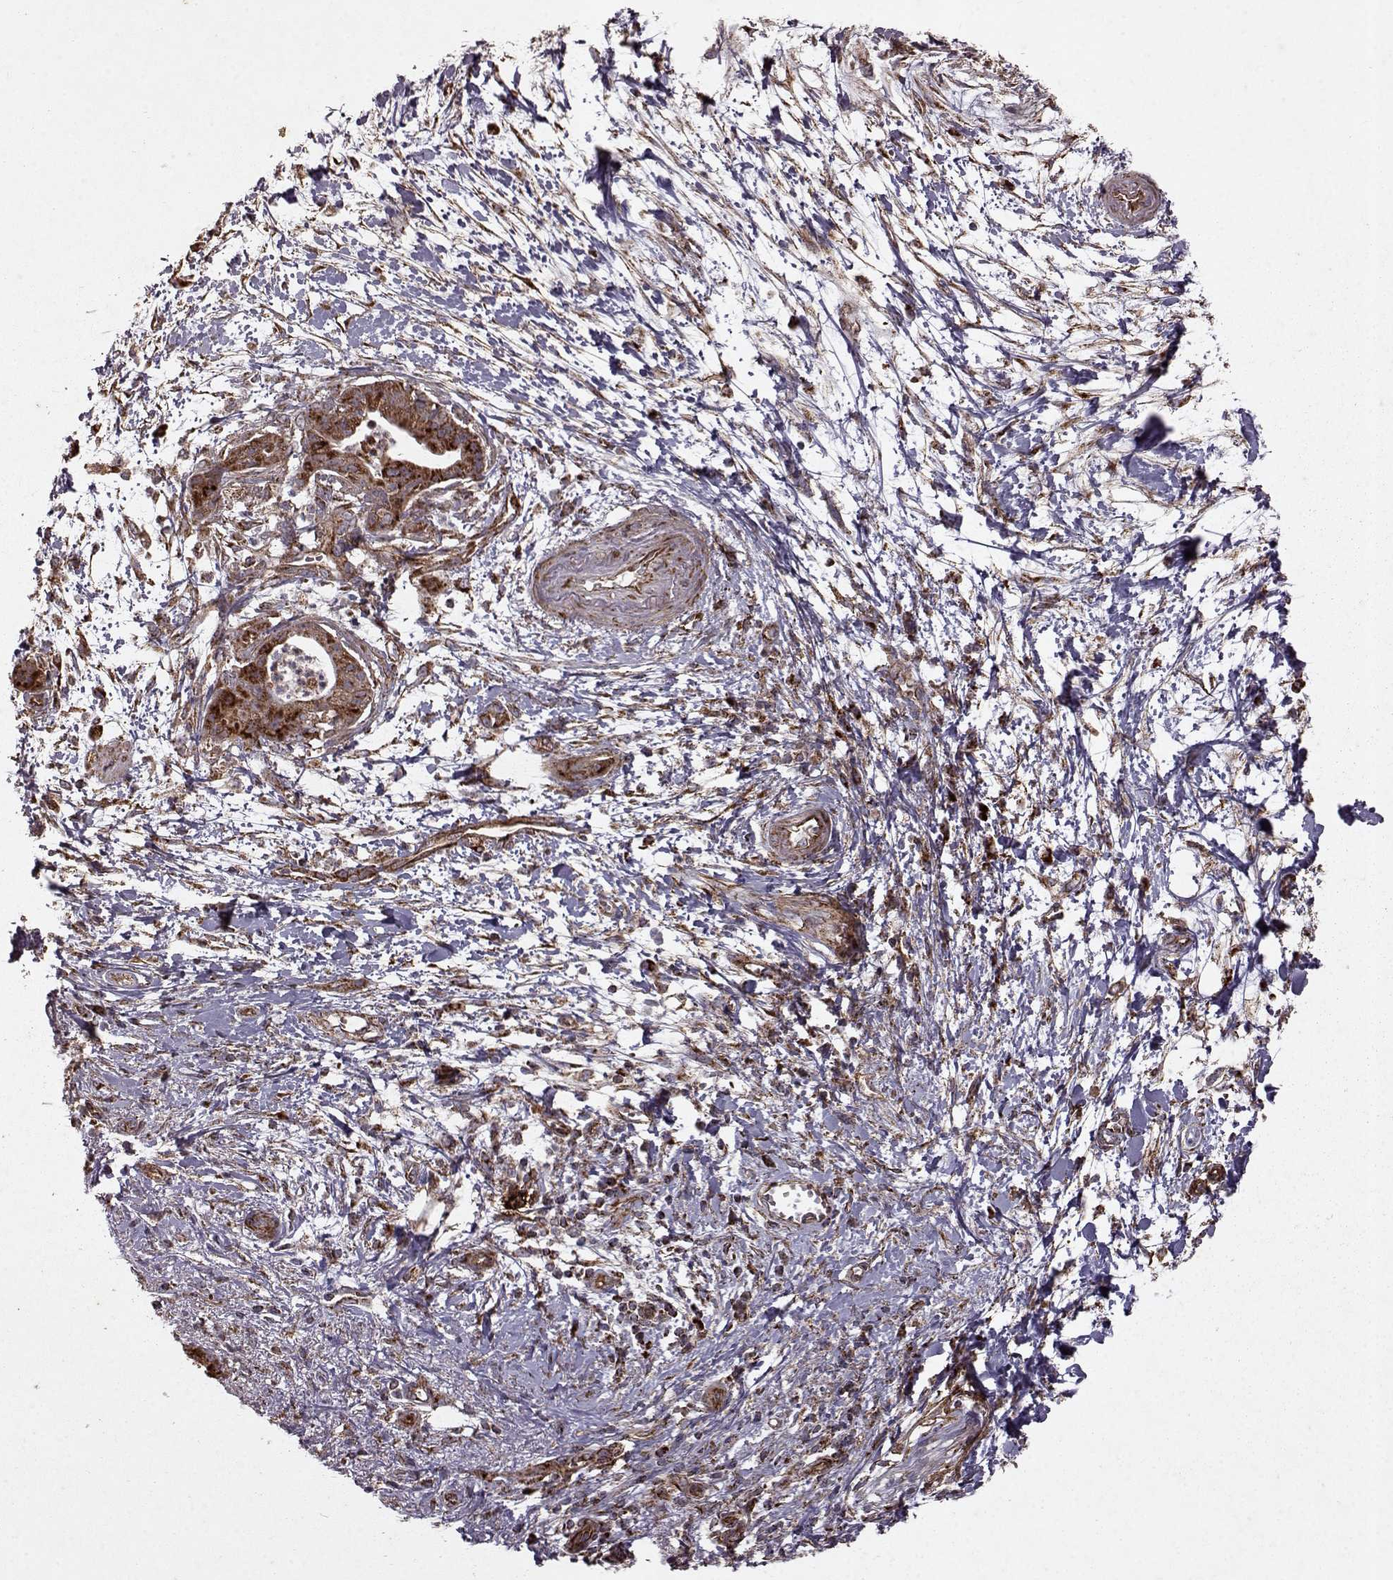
{"staining": {"intensity": "strong", "quantity": "25%-75%", "location": "cytoplasmic/membranous"}, "tissue": "pancreatic cancer", "cell_type": "Tumor cells", "image_type": "cancer", "snomed": [{"axis": "morphology", "description": "Normal tissue, NOS"}, {"axis": "morphology", "description": "Adenocarcinoma, NOS"}, {"axis": "topography", "description": "Lymph node"}, {"axis": "topography", "description": "Pancreas"}], "caption": "DAB immunohistochemical staining of human pancreatic cancer (adenocarcinoma) displays strong cytoplasmic/membranous protein staining in about 25%-75% of tumor cells.", "gene": "FXN", "patient": {"sex": "female", "age": 58}}